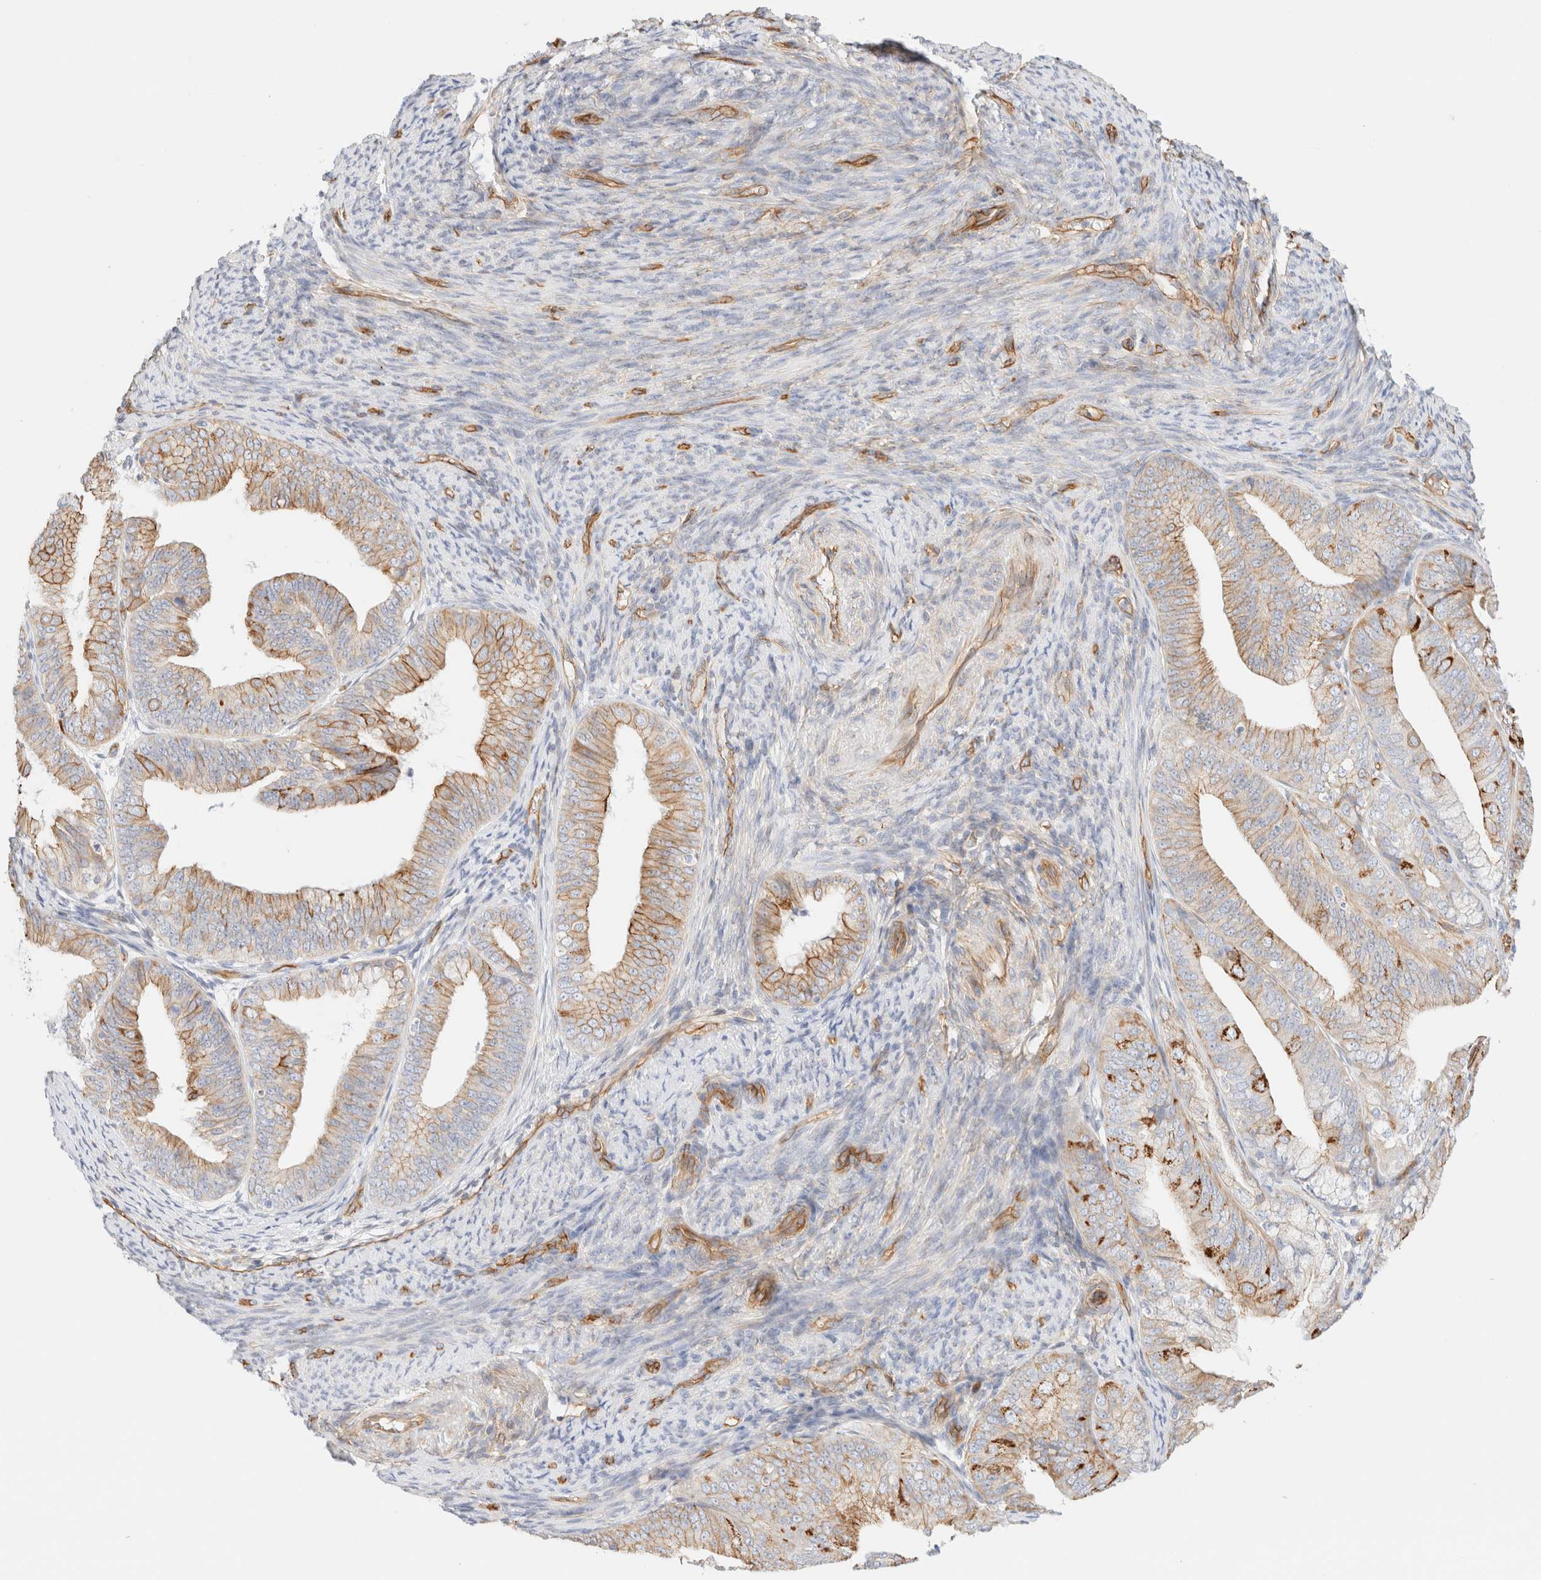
{"staining": {"intensity": "strong", "quantity": "25%-75%", "location": "cytoplasmic/membranous"}, "tissue": "endometrial cancer", "cell_type": "Tumor cells", "image_type": "cancer", "snomed": [{"axis": "morphology", "description": "Adenocarcinoma, NOS"}, {"axis": "topography", "description": "Endometrium"}], "caption": "Immunohistochemical staining of human endometrial adenocarcinoma shows high levels of strong cytoplasmic/membranous protein positivity in approximately 25%-75% of tumor cells.", "gene": "CYB5R4", "patient": {"sex": "female", "age": 63}}